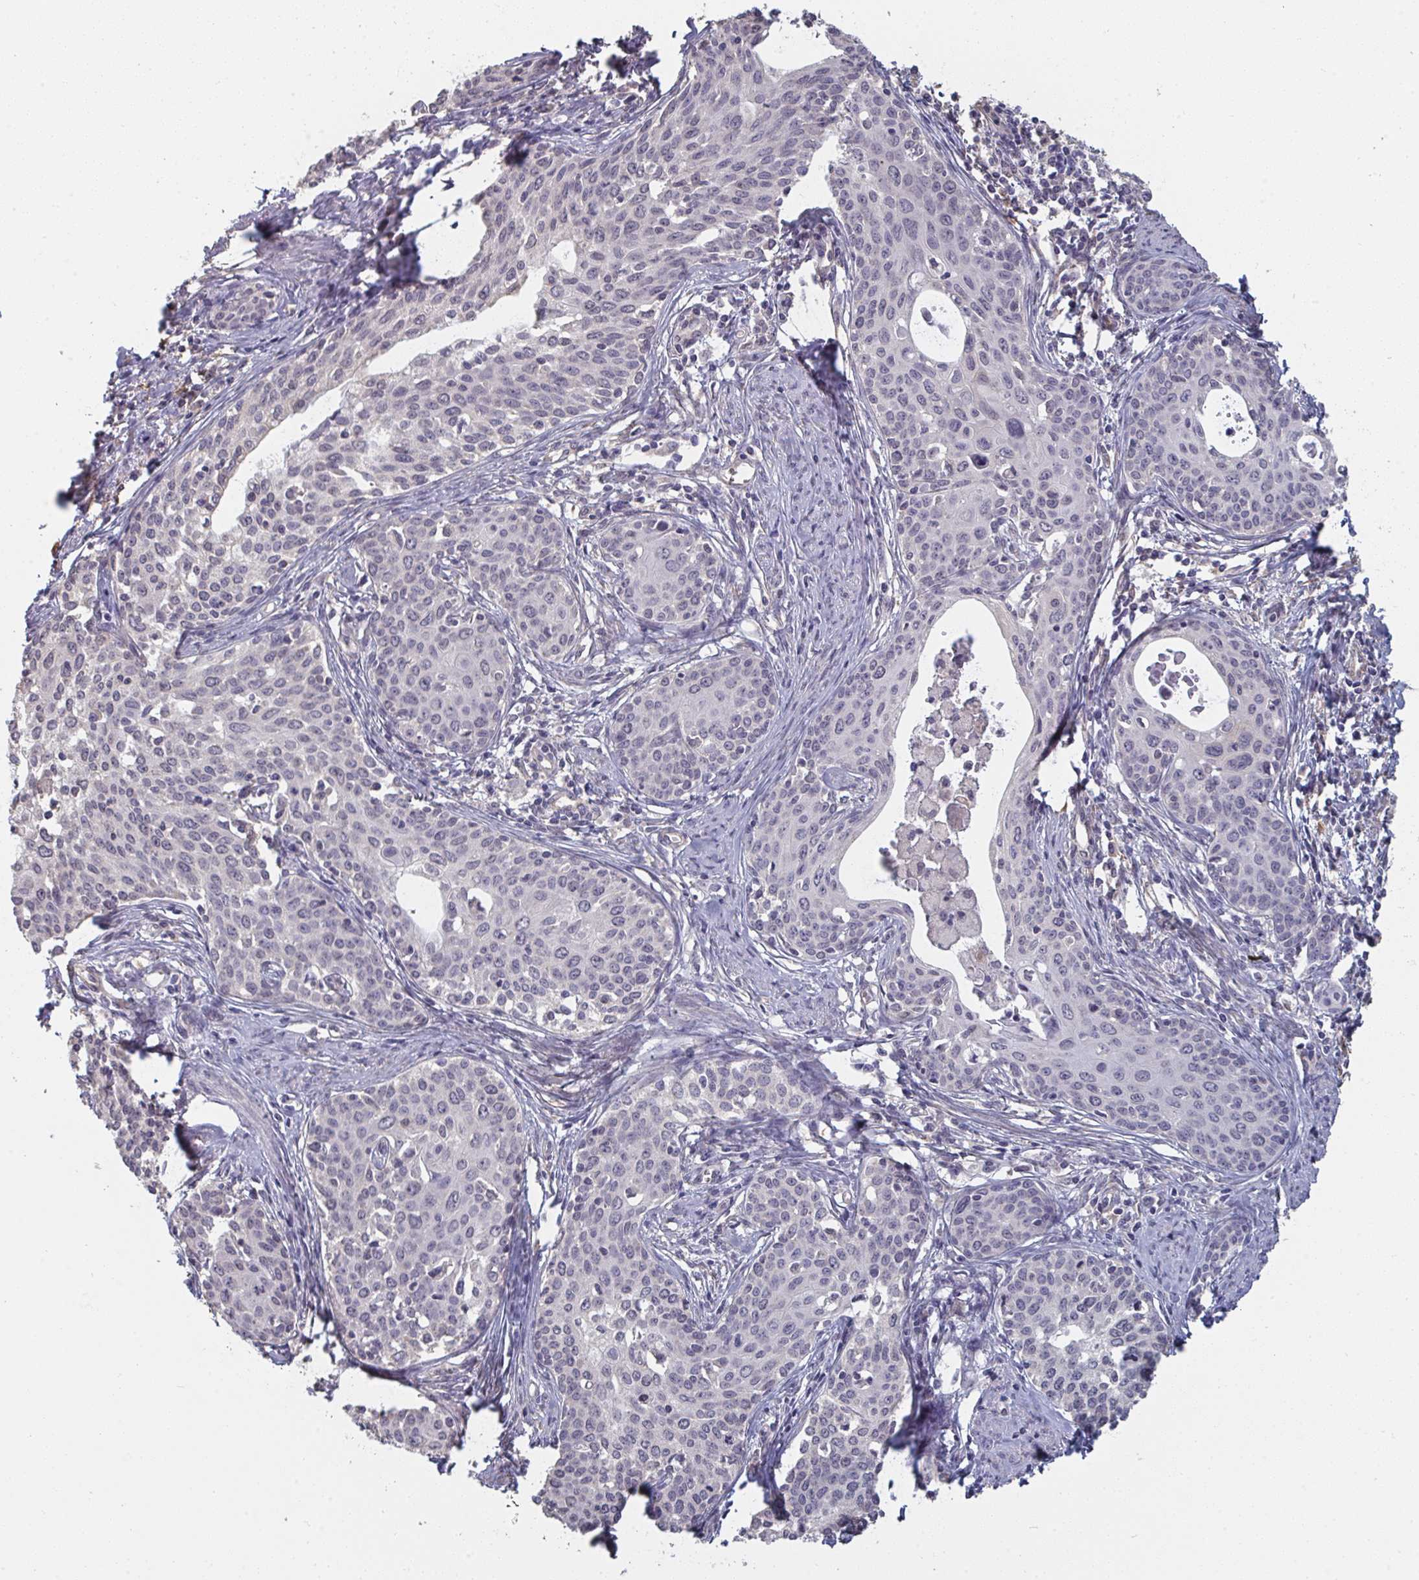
{"staining": {"intensity": "negative", "quantity": "none", "location": "none"}, "tissue": "cervical cancer", "cell_type": "Tumor cells", "image_type": "cancer", "snomed": [{"axis": "morphology", "description": "Squamous cell carcinoma, NOS"}, {"axis": "morphology", "description": "Adenocarcinoma, NOS"}, {"axis": "topography", "description": "Cervix"}], "caption": "Cervical cancer (squamous cell carcinoma) was stained to show a protein in brown. There is no significant expression in tumor cells.", "gene": "LIX1", "patient": {"sex": "female", "age": 52}}